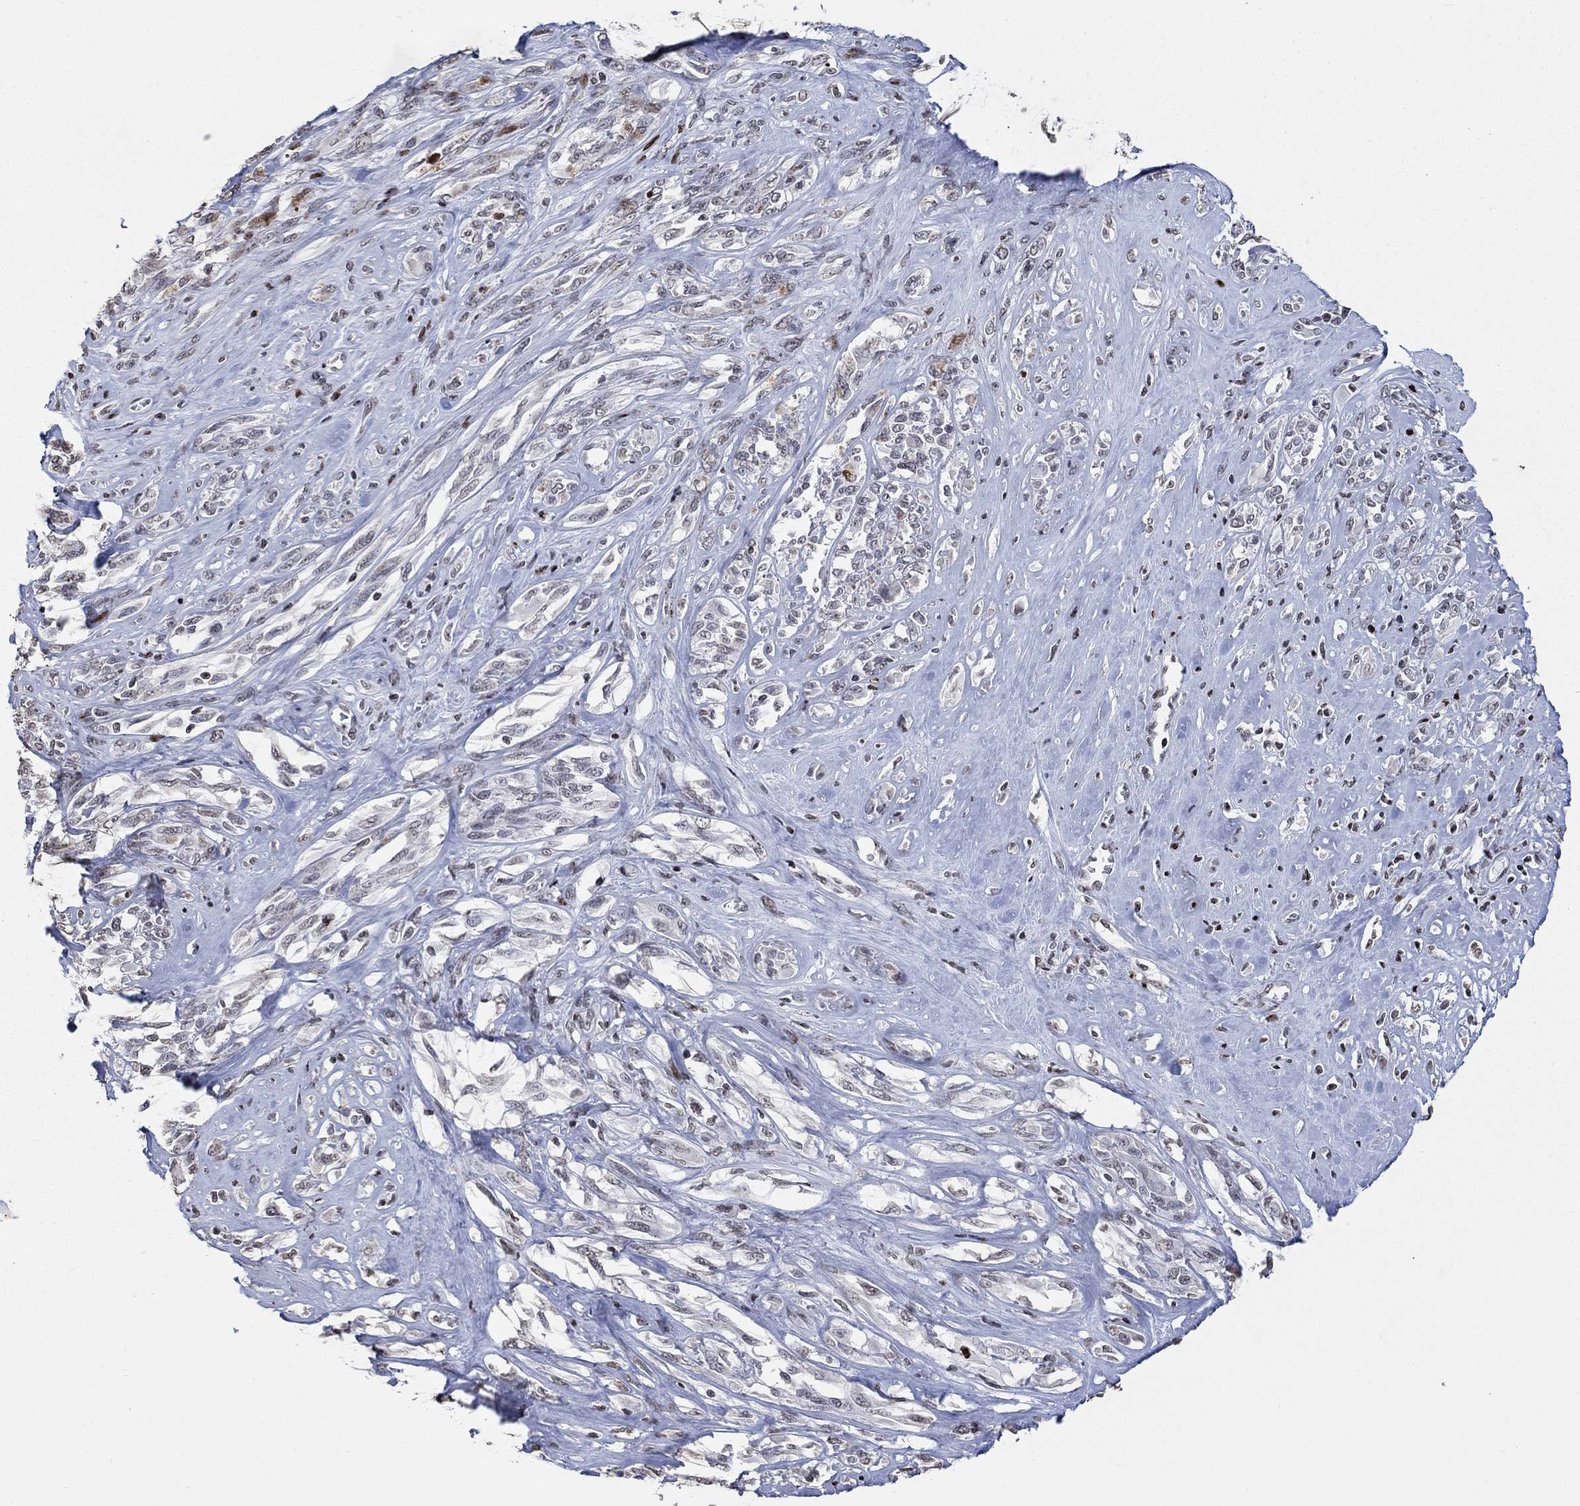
{"staining": {"intensity": "negative", "quantity": "none", "location": "none"}, "tissue": "melanoma", "cell_type": "Tumor cells", "image_type": "cancer", "snomed": [{"axis": "morphology", "description": "Malignant melanoma, NOS"}, {"axis": "topography", "description": "Skin"}], "caption": "Immunohistochemistry (IHC) histopathology image of neoplastic tissue: human melanoma stained with DAB (3,3'-diaminobenzidine) shows no significant protein positivity in tumor cells.", "gene": "SRSF3", "patient": {"sex": "female", "age": 91}}